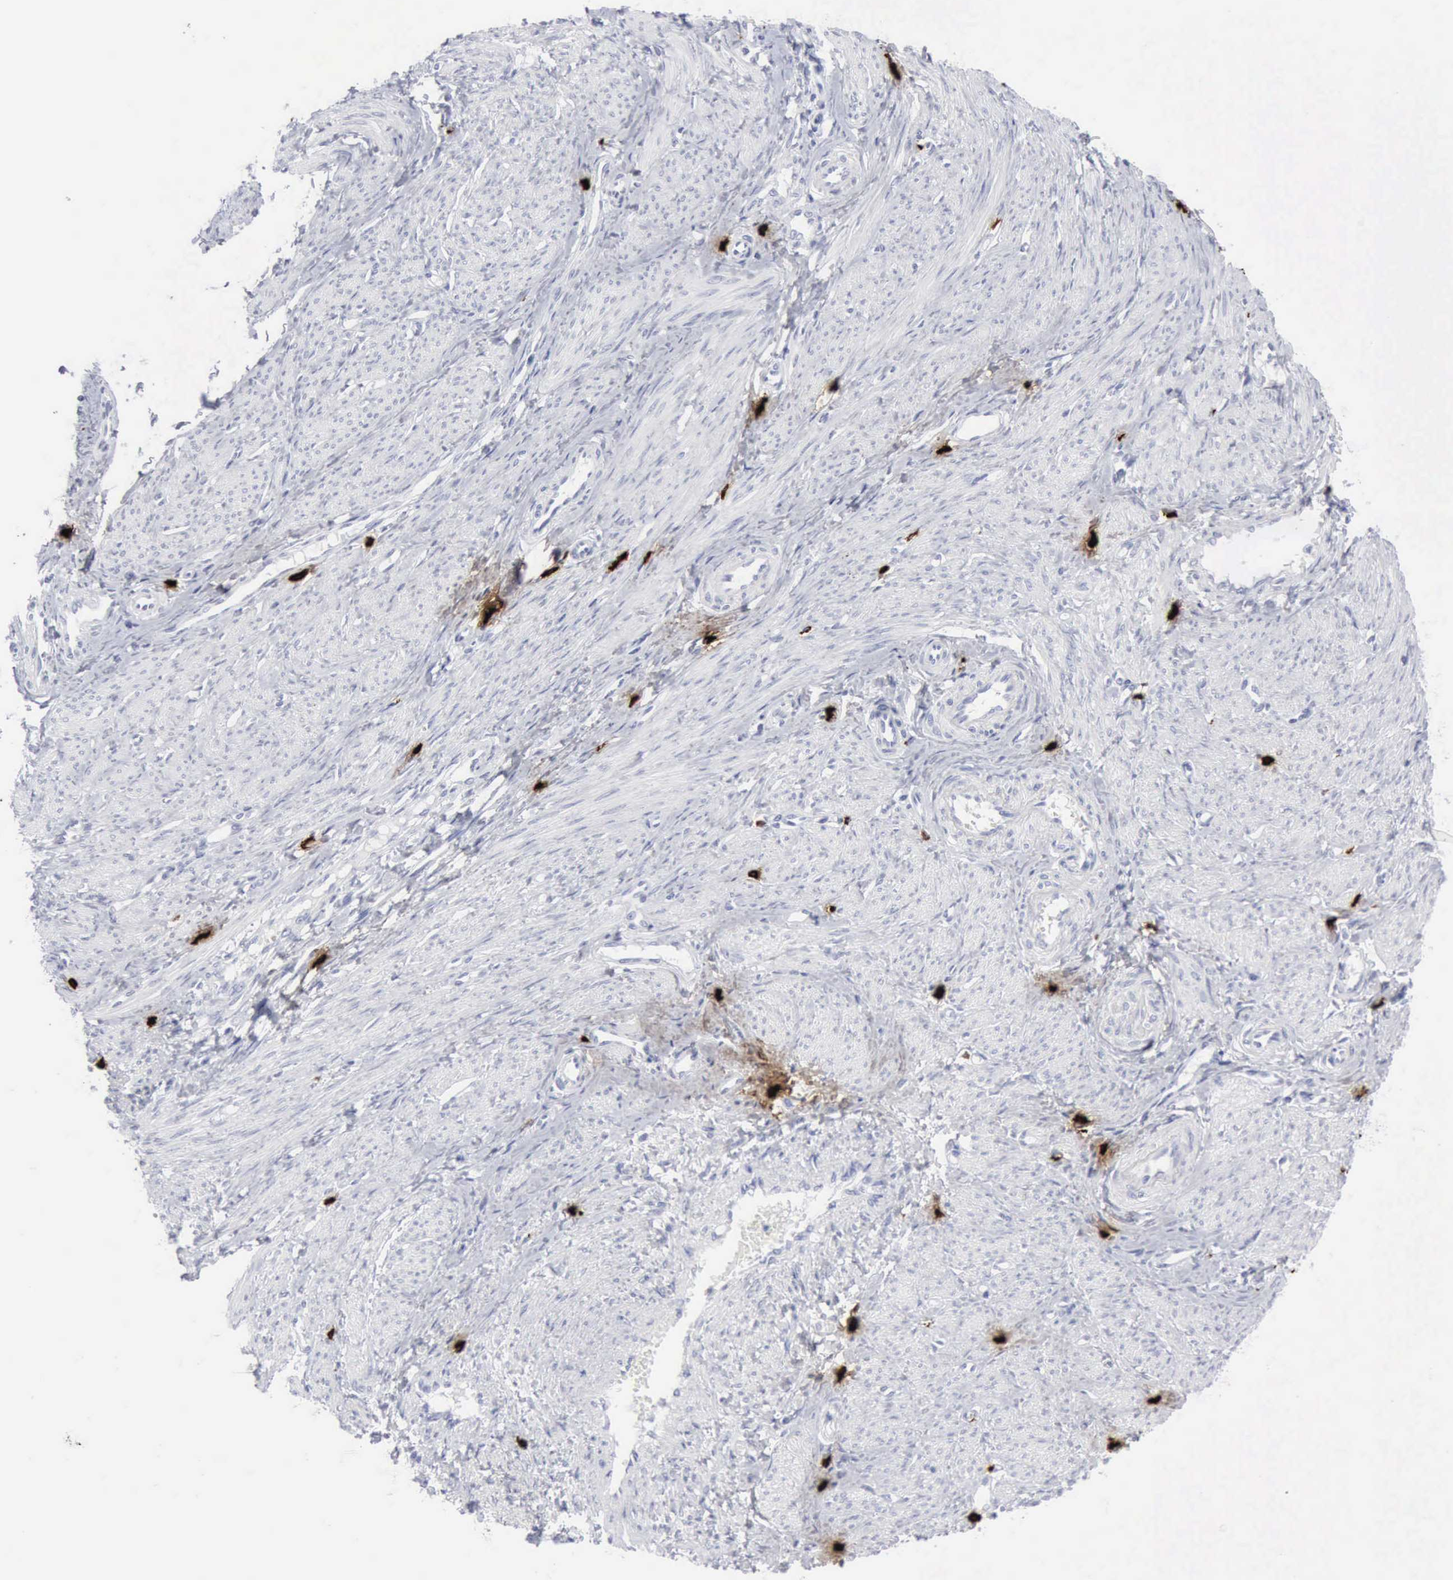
{"staining": {"intensity": "negative", "quantity": "none", "location": "none"}, "tissue": "smooth muscle", "cell_type": "Smooth muscle cells", "image_type": "normal", "snomed": [{"axis": "morphology", "description": "Normal tissue, NOS"}, {"axis": "topography", "description": "Smooth muscle"}, {"axis": "topography", "description": "Uterus"}], "caption": "Immunohistochemistry of unremarkable human smooth muscle exhibits no expression in smooth muscle cells.", "gene": "CMA1", "patient": {"sex": "female", "age": 39}}